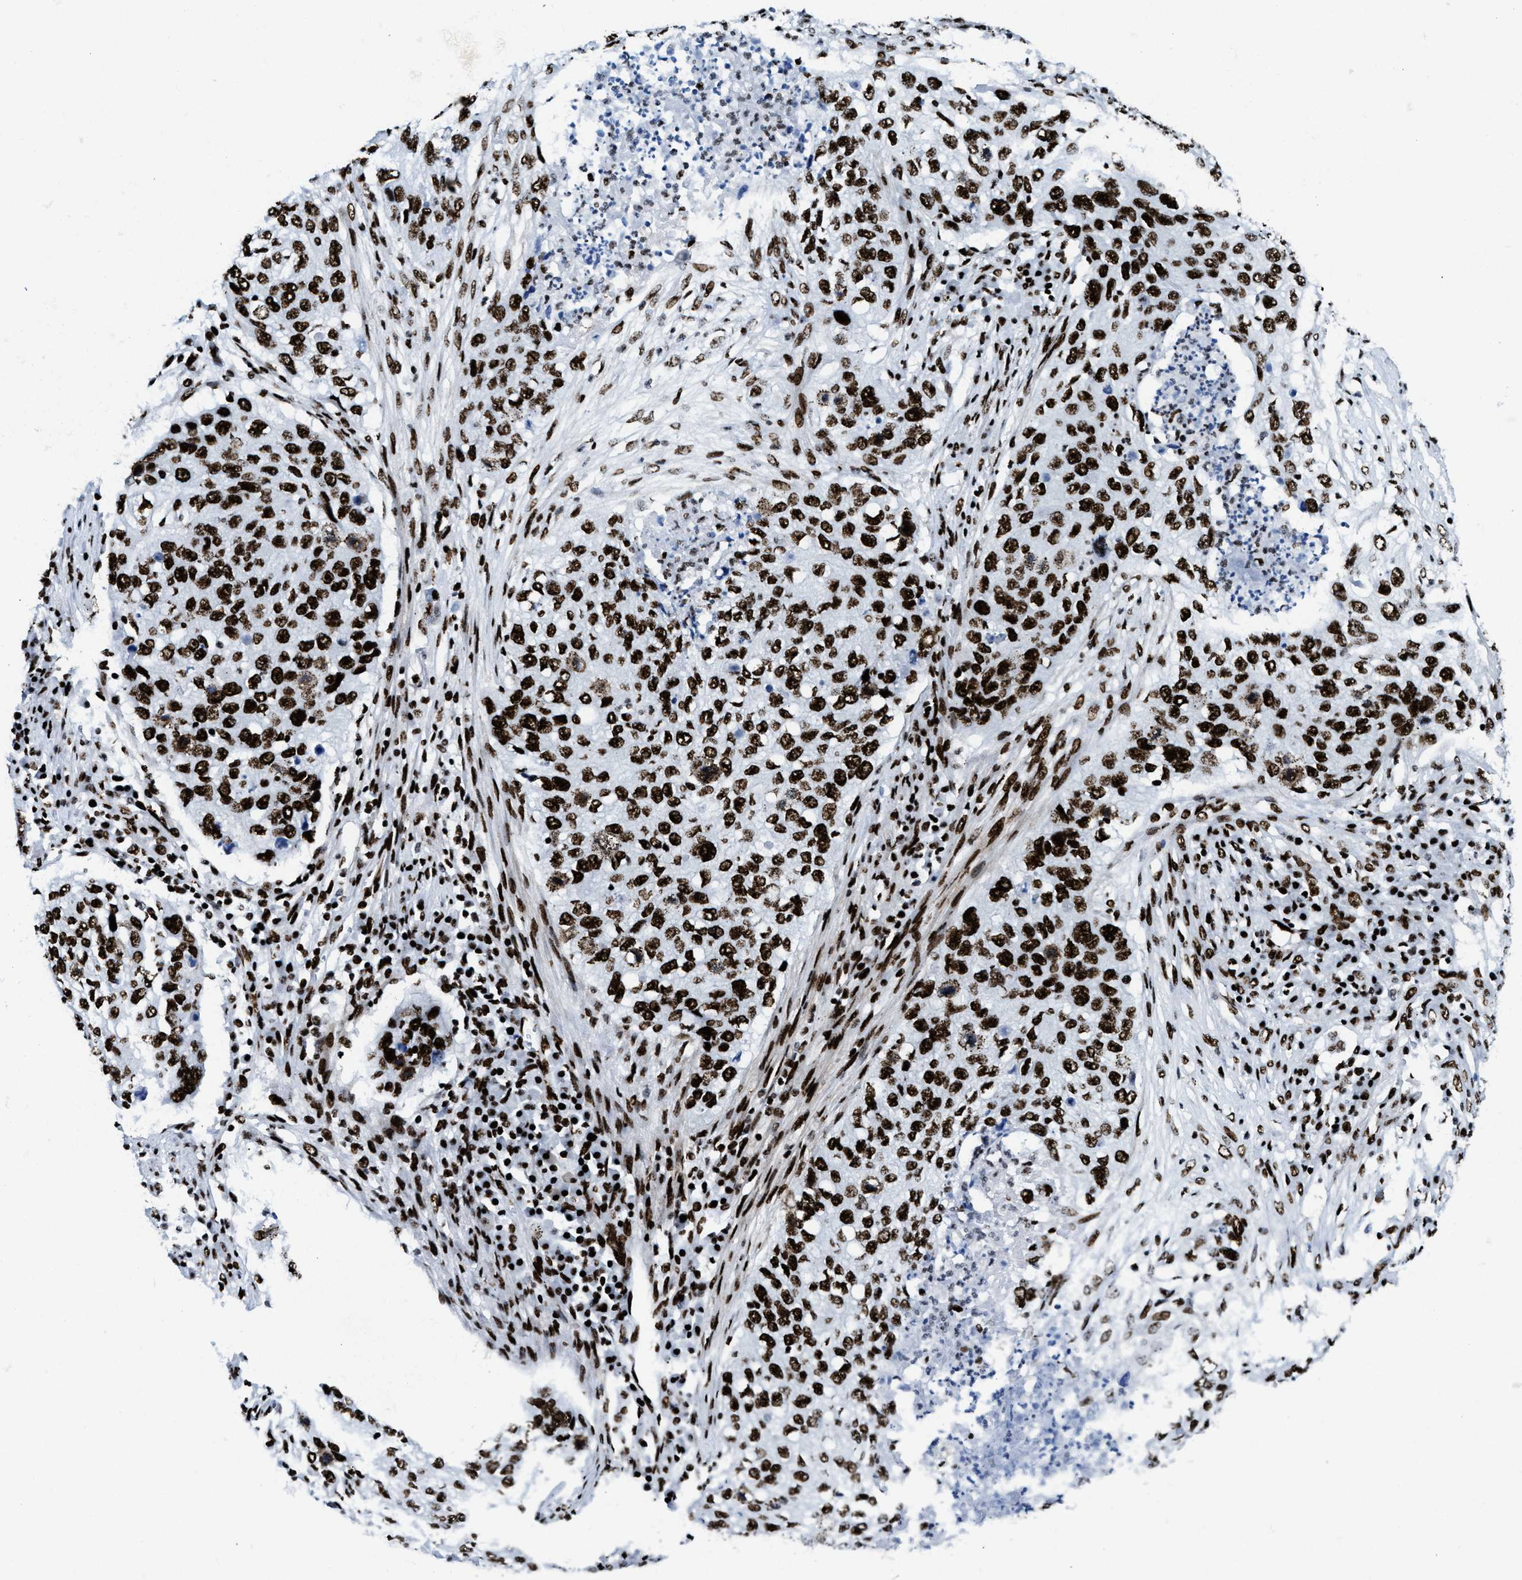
{"staining": {"intensity": "strong", "quantity": ">75%", "location": "nuclear"}, "tissue": "lung cancer", "cell_type": "Tumor cells", "image_type": "cancer", "snomed": [{"axis": "morphology", "description": "Squamous cell carcinoma, NOS"}, {"axis": "topography", "description": "Lung"}], "caption": "Strong nuclear positivity is identified in approximately >75% of tumor cells in squamous cell carcinoma (lung).", "gene": "NONO", "patient": {"sex": "female", "age": 63}}